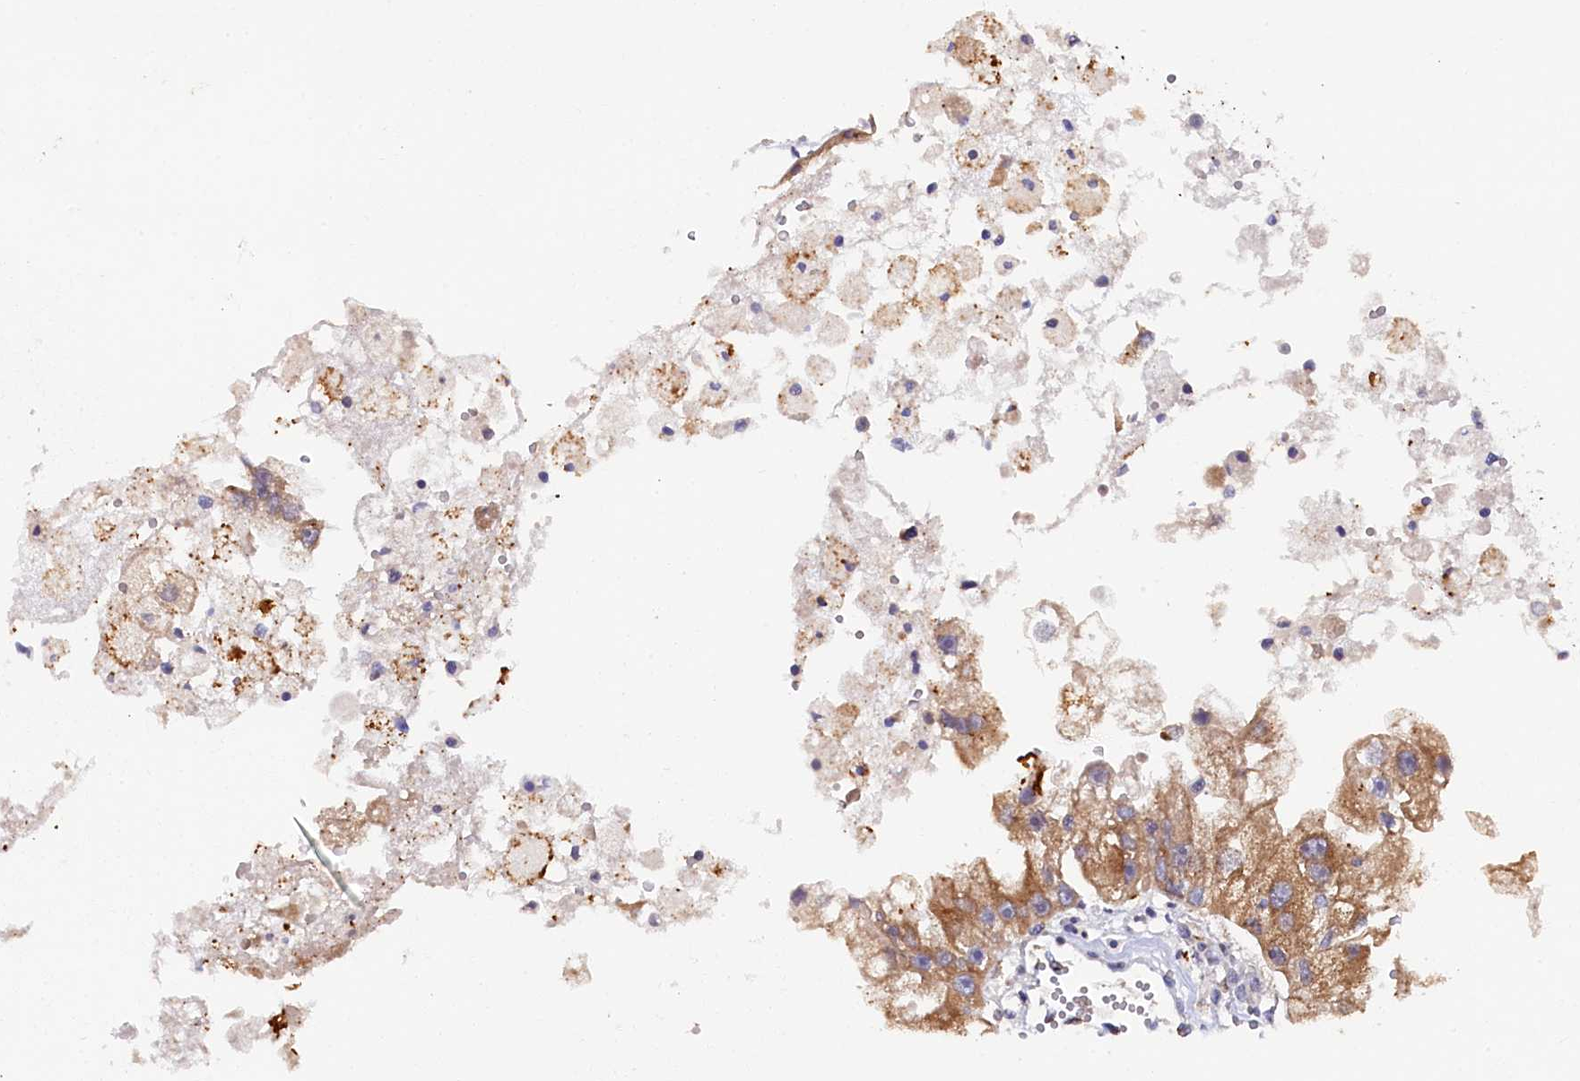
{"staining": {"intensity": "moderate", "quantity": ">75%", "location": "cytoplasmic/membranous"}, "tissue": "renal cancer", "cell_type": "Tumor cells", "image_type": "cancer", "snomed": [{"axis": "morphology", "description": "Adenocarcinoma, NOS"}, {"axis": "topography", "description": "Kidney"}], "caption": "Human renal cancer stained with a brown dye shows moderate cytoplasmic/membranous positive positivity in approximately >75% of tumor cells.", "gene": "JPT2", "patient": {"sex": "male", "age": 63}}